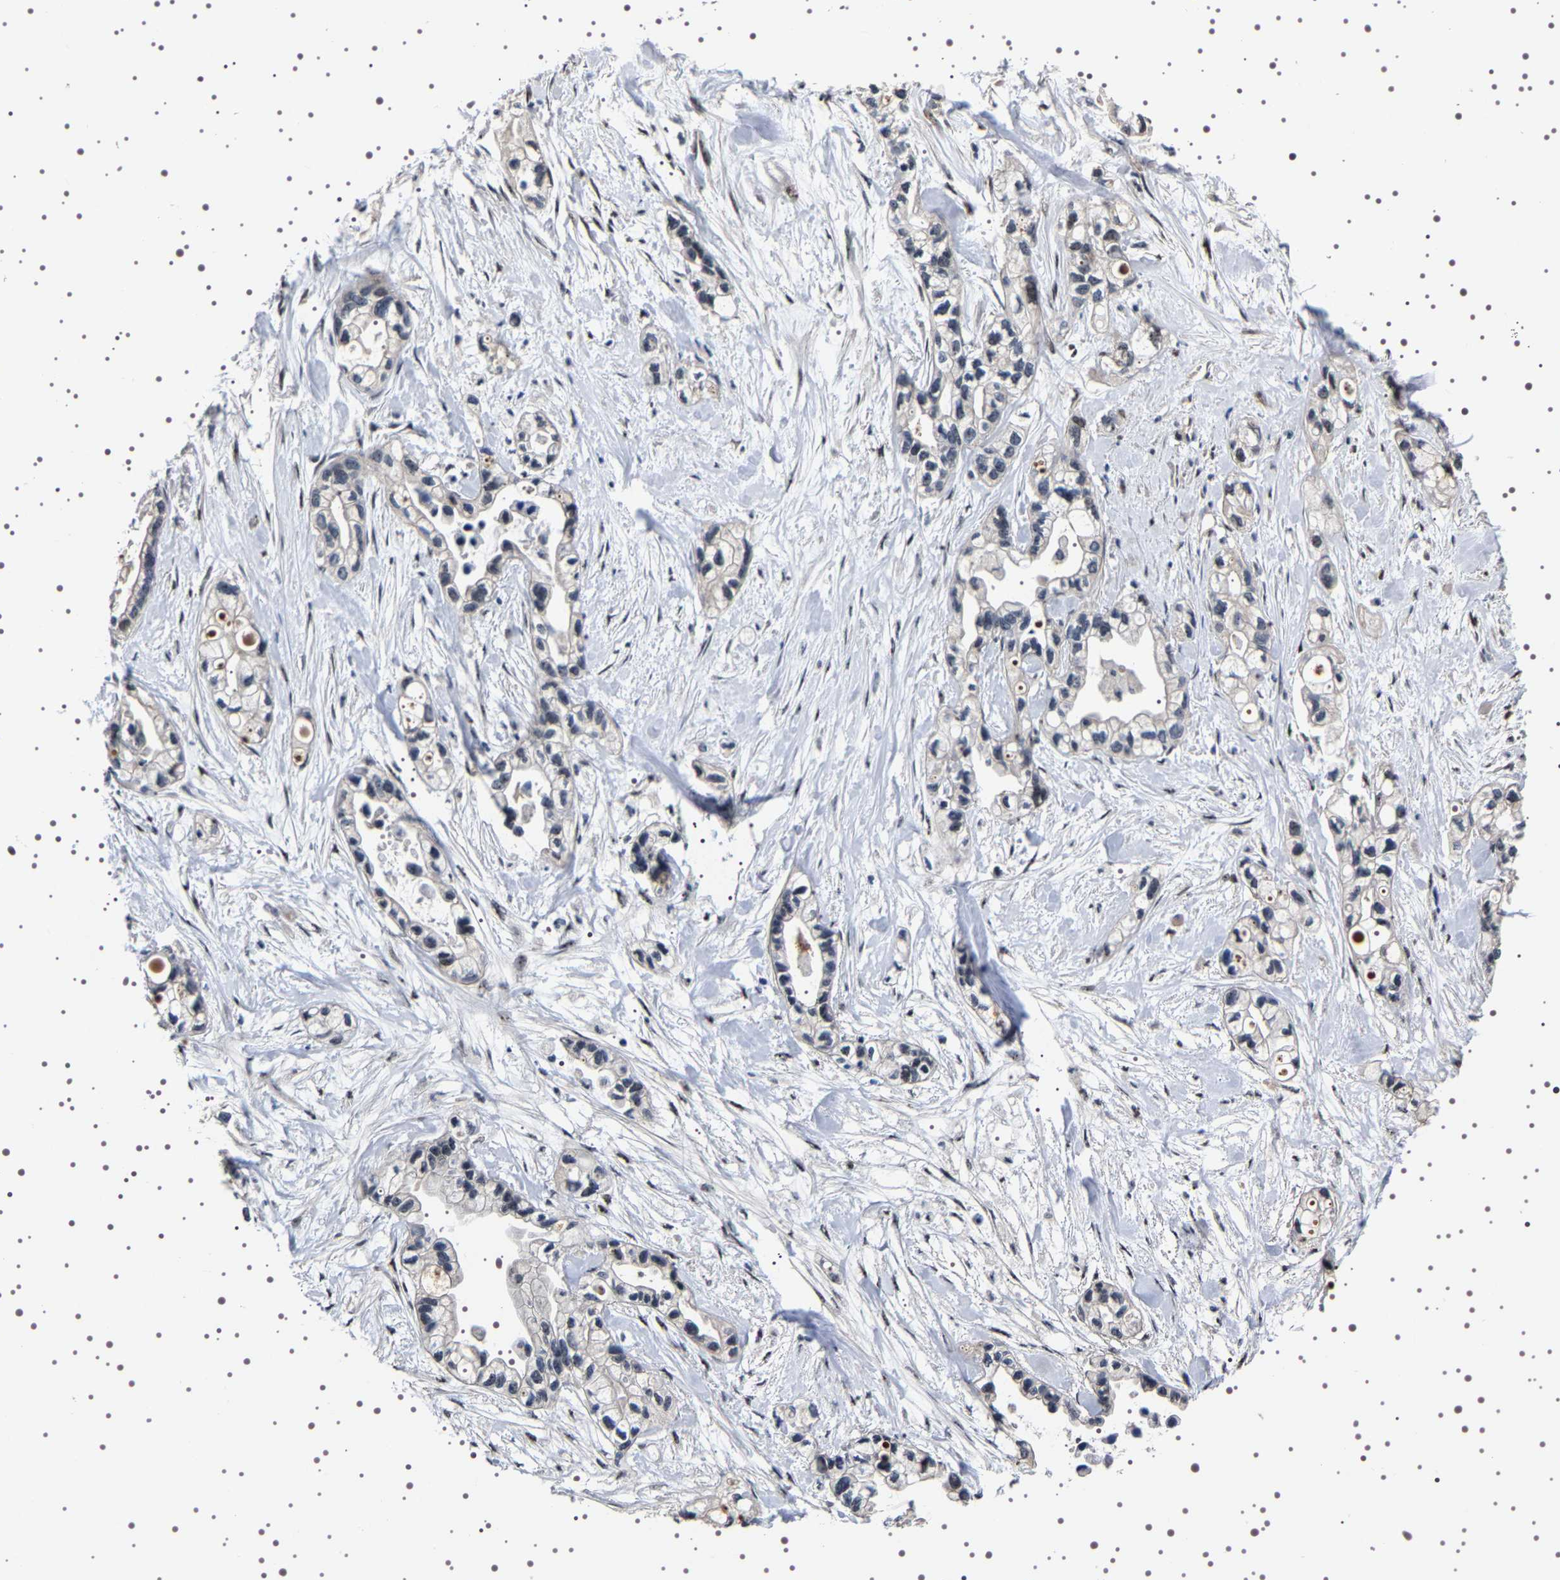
{"staining": {"intensity": "strong", "quantity": "<25%", "location": "nuclear"}, "tissue": "pancreatic cancer", "cell_type": "Tumor cells", "image_type": "cancer", "snomed": [{"axis": "morphology", "description": "Adenocarcinoma, NOS"}, {"axis": "topography", "description": "Pancreas"}], "caption": "The immunohistochemical stain shows strong nuclear positivity in tumor cells of pancreatic cancer tissue. (brown staining indicates protein expression, while blue staining denotes nuclei).", "gene": "GNL3", "patient": {"sex": "female", "age": 77}}